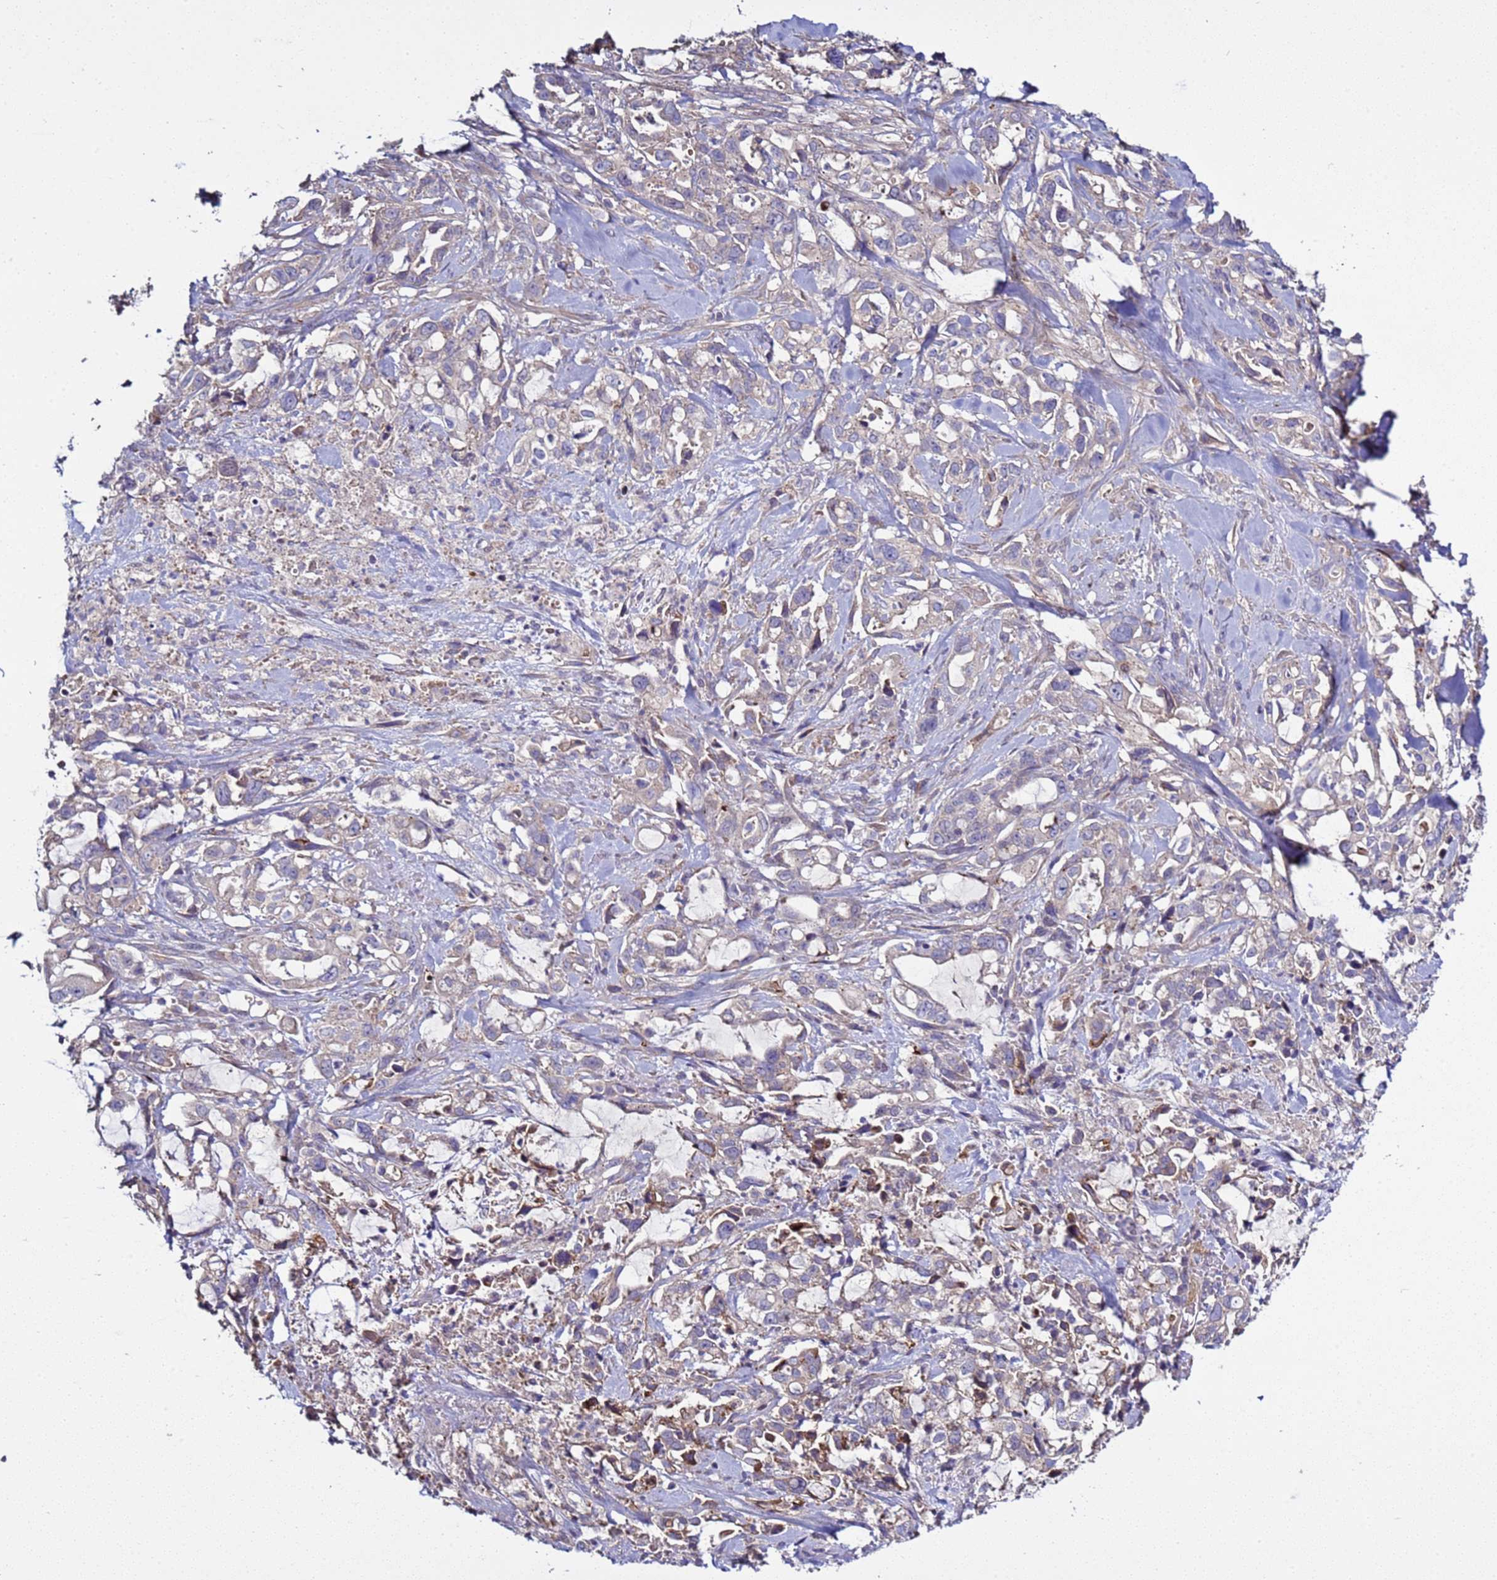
{"staining": {"intensity": "negative", "quantity": "none", "location": "none"}, "tissue": "pancreatic cancer", "cell_type": "Tumor cells", "image_type": "cancer", "snomed": [{"axis": "morphology", "description": "Adenocarcinoma, NOS"}, {"axis": "topography", "description": "Pancreas"}], "caption": "A high-resolution micrograph shows IHC staining of adenocarcinoma (pancreatic), which exhibits no significant expression in tumor cells.", "gene": "RABL2B", "patient": {"sex": "female", "age": 61}}